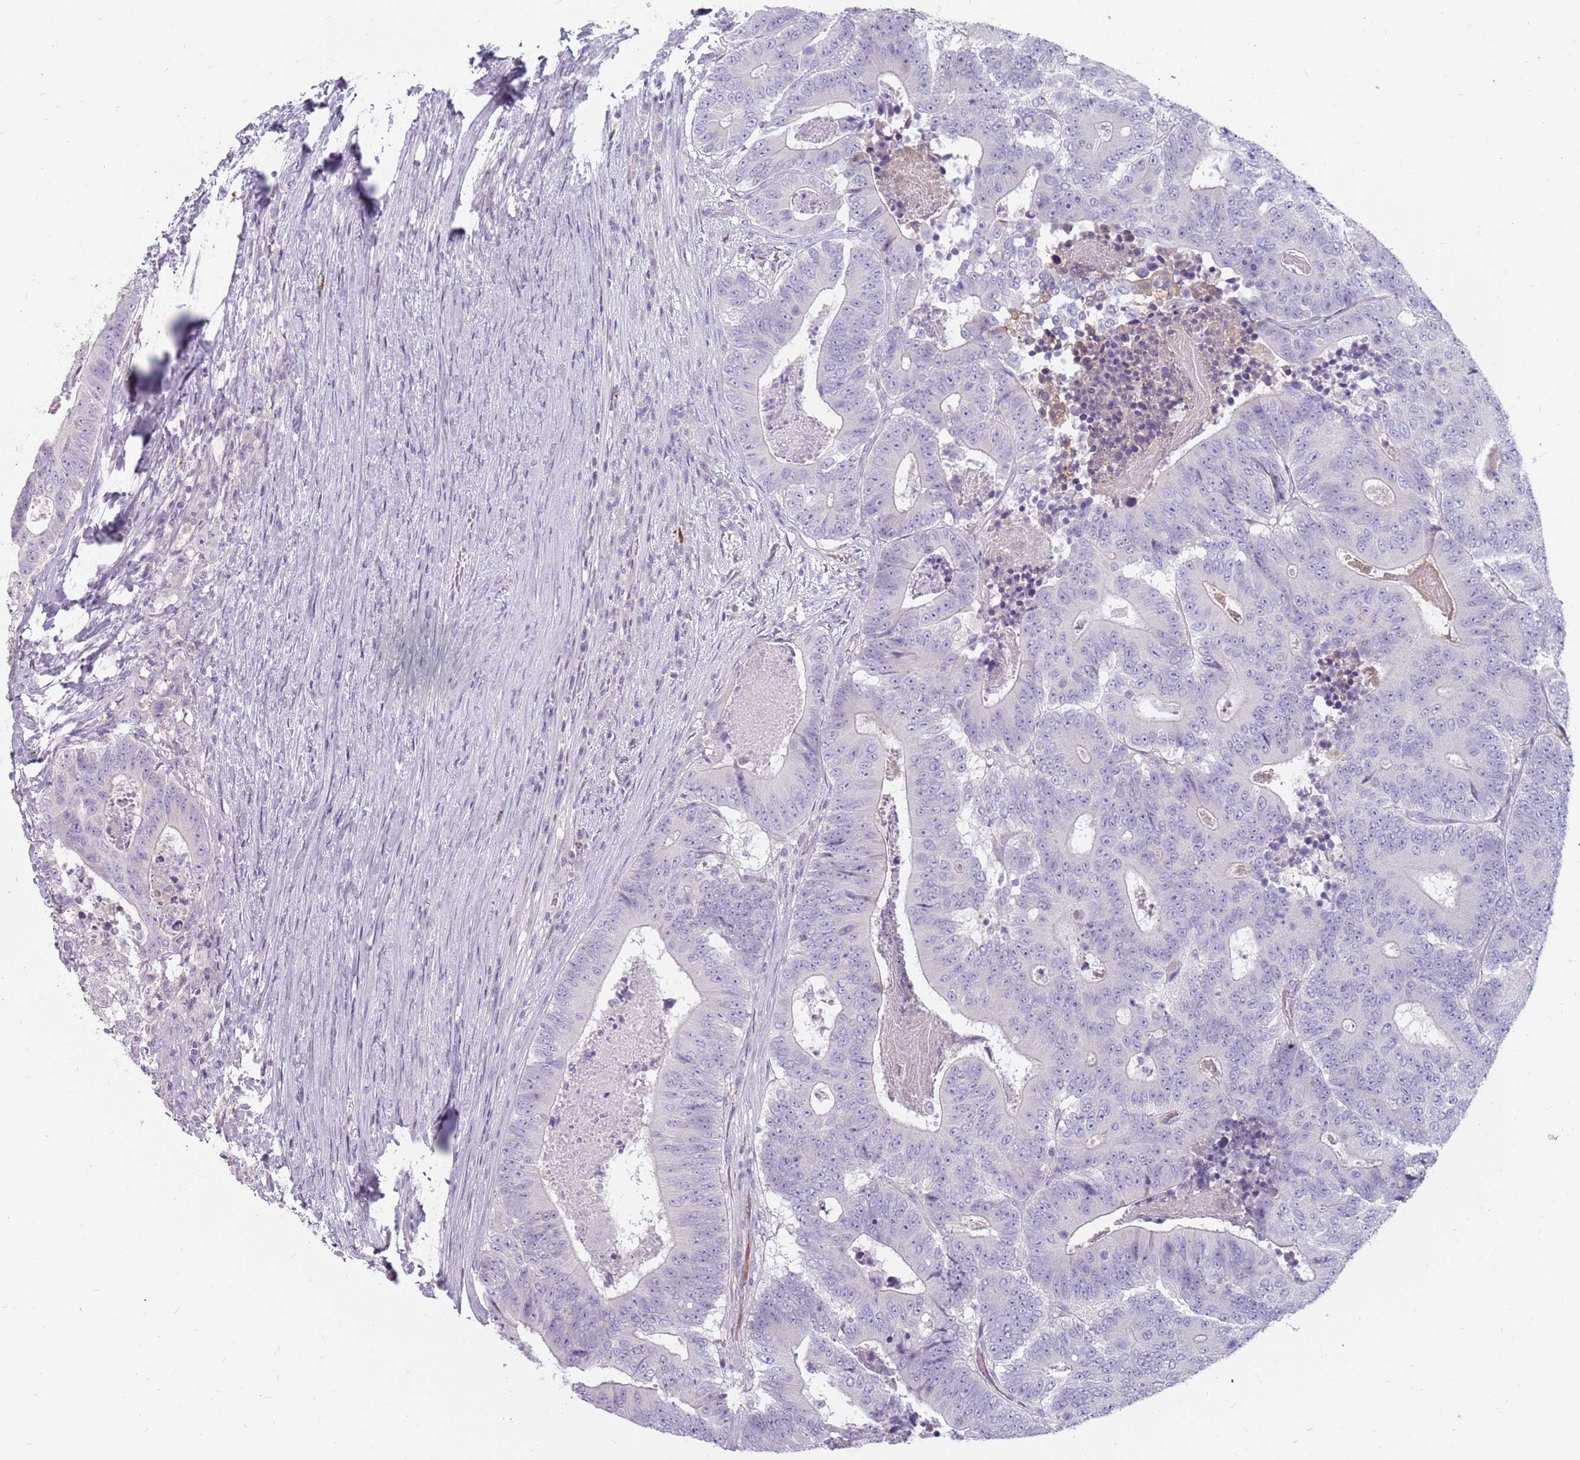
{"staining": {"intensity": "negative", "quantity": "none", "location": "none"}, "tissue": "colorectal cancer", "cell_type": "Tumor cells", "image_type": "cancer", "snomed": [{"axis": "morphology", "description": "Adenocarcinoma, NOS"}, {"axis": "topography", "description": "Colon"}], "caption": "Micrograph shows no protein positivity in tumor cells of adenocarcinoma (colorectal) tissue. (DAB immunohistochemistry visualized using brightfield microscopy, high magnification).", "gene": "DDX4", "patient": {"sex": "male", "age": 83}}